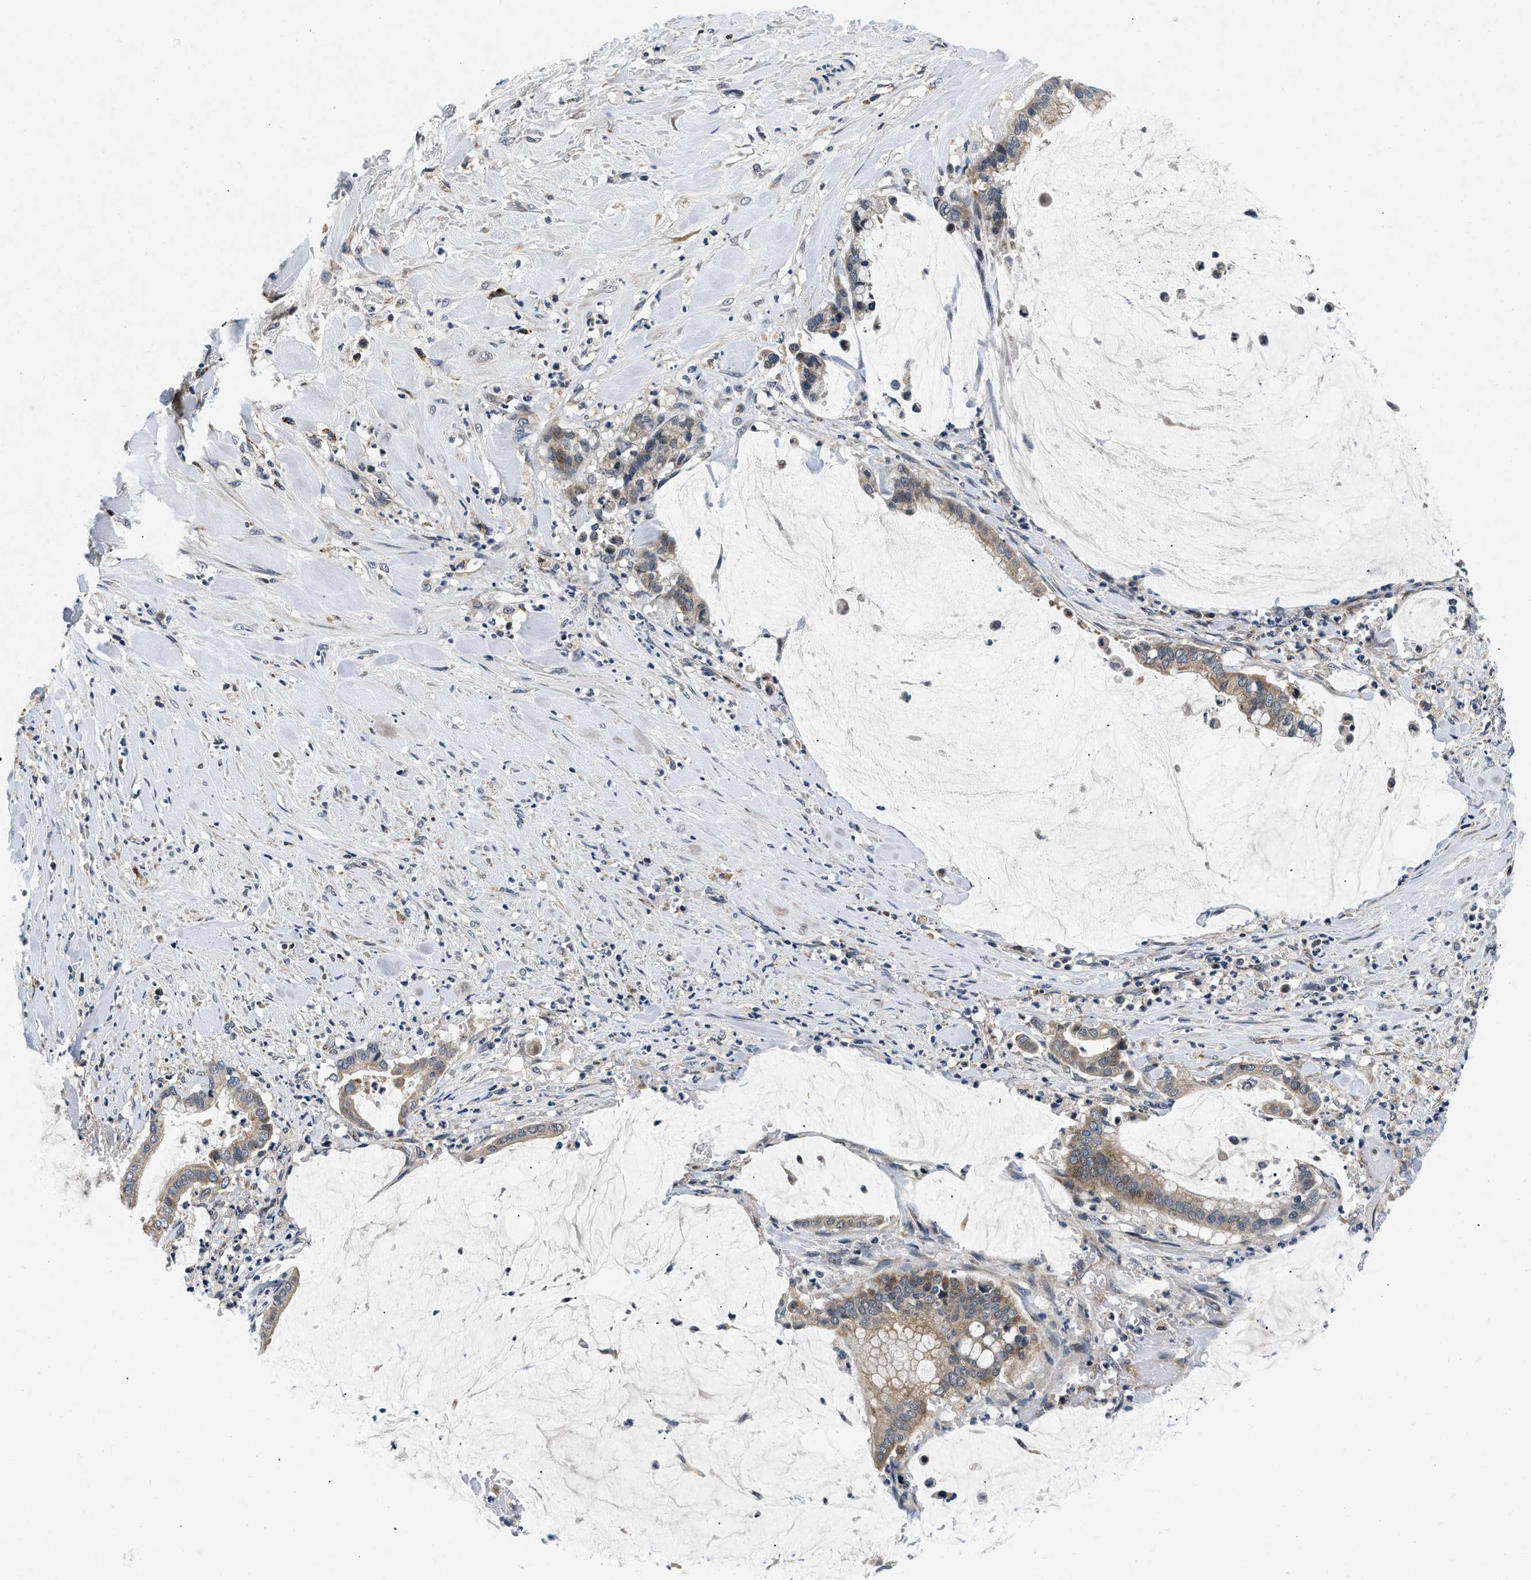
{"staining": {"intensity": "moderate", "quantity": "25%-75%", "location": "cytoplasmic/membranous"}, "tissue": "pancreatic cancer", "cell_type": "Tumor cells", "image_type": "cancer", "snomed": [{"axis": "morphology", "description": "Adenocarcinoma, NOS"}, {"axis": "topography", "description": "Pancreas"}], "caption": "A photomicrograph of pancreatic cancer stained for a protein reveals moderate cytoplasmic/membranous brown staining in tumor cells.", "gene": "PDP1", "patient": {"sex": "male", "age": 41}}